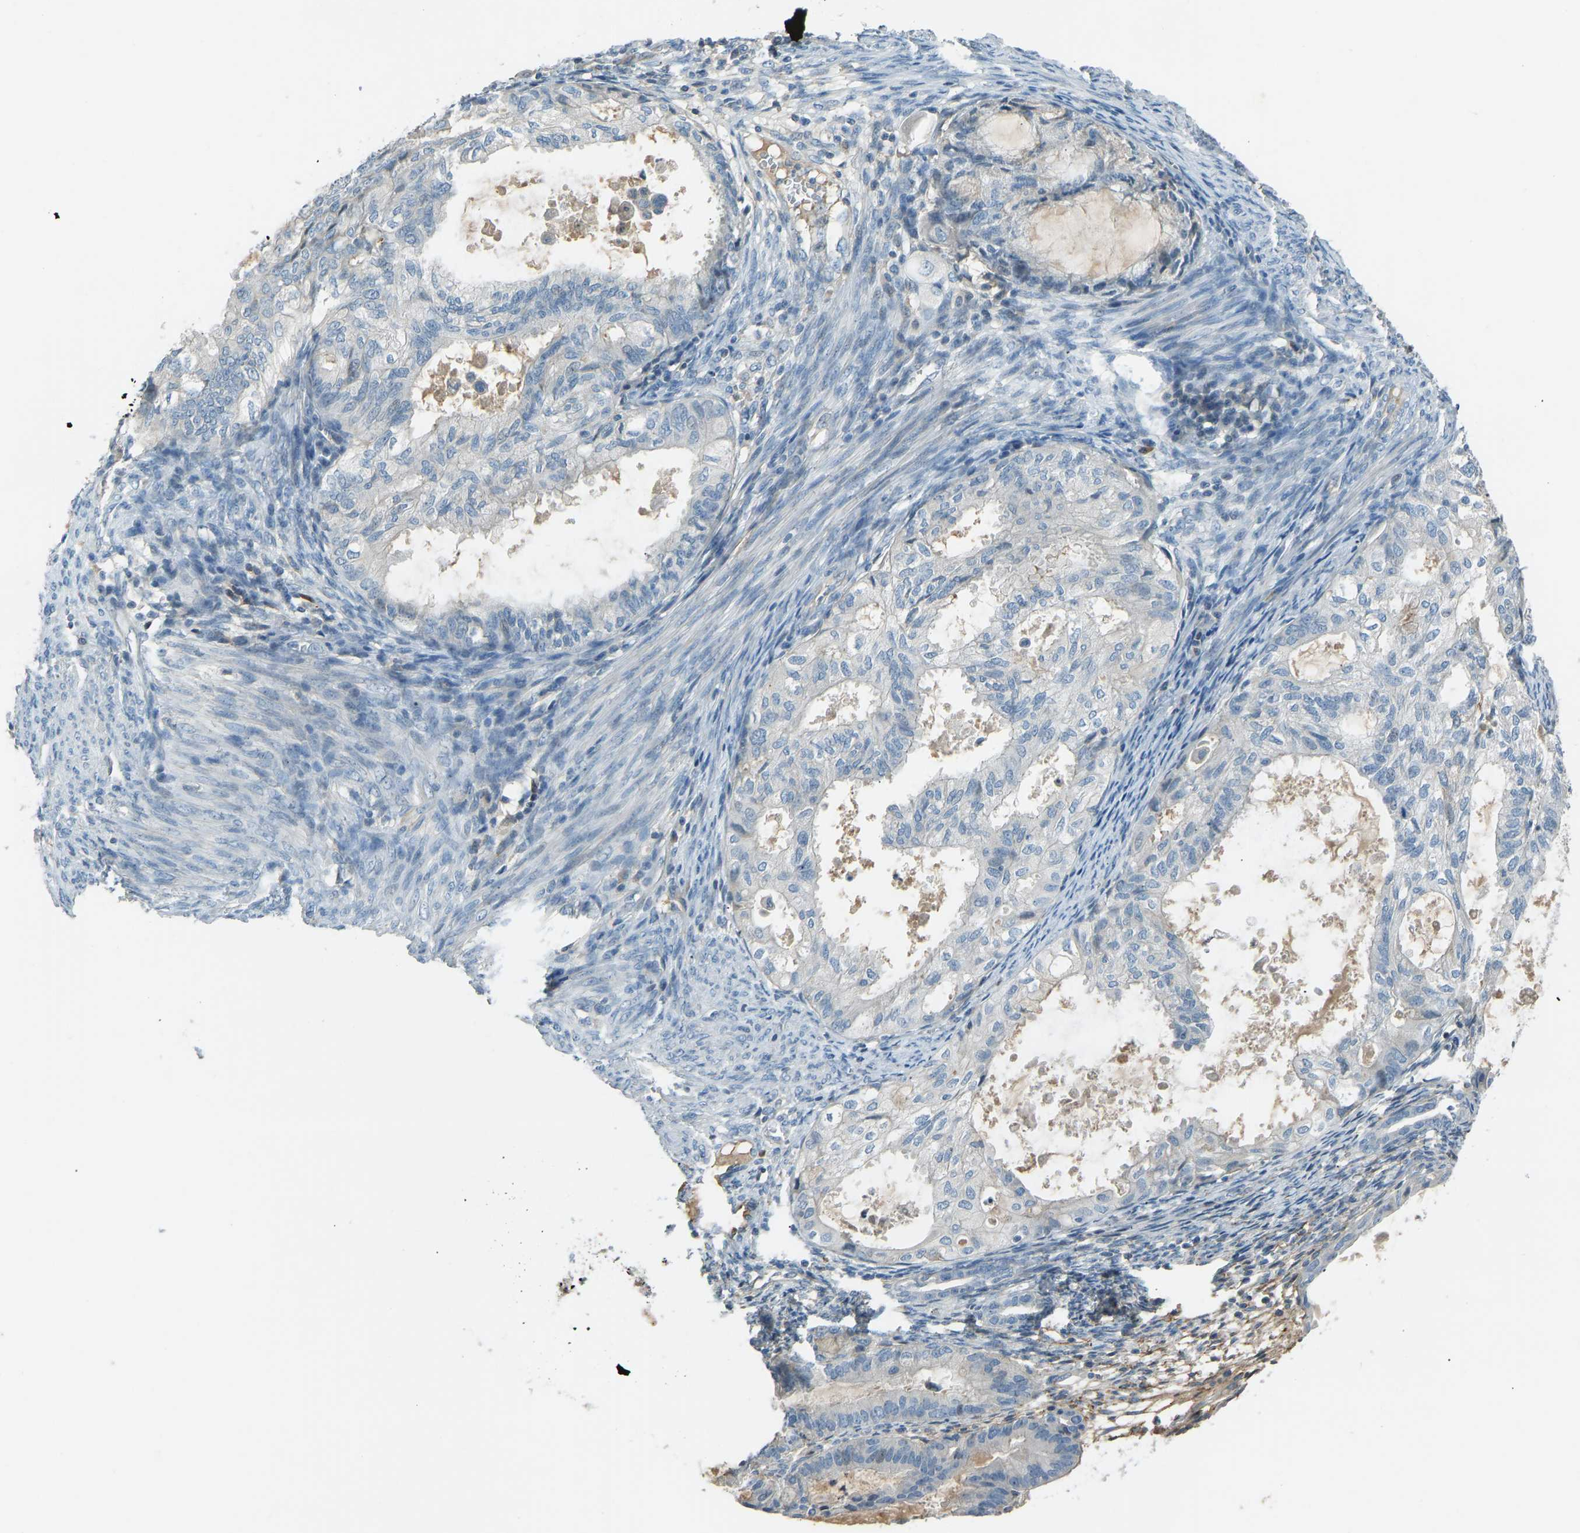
{"staining": {"intensity": "negative", "quantity": "none", "location": "none"}, "tissue": "cervical cancer", "cell_type": "Tumor cells", "image_type": "cancer", "snomed": [{"axis": "morphology", "description": "Normal tissue, NOS"}, {"axis": "morphology", "description": "Adenocarcinoma, NOS"}, {"axis": "topography", "description": "Cervix"}, {"axis": "topography", "description": "Endometrium"}], "caption": "Cervical cancer was stained to show a protein in brown. There is no significant positivity in tumor cells.", "gene": "FBLN2", "patient": {"sex": "female", "age": 86}}